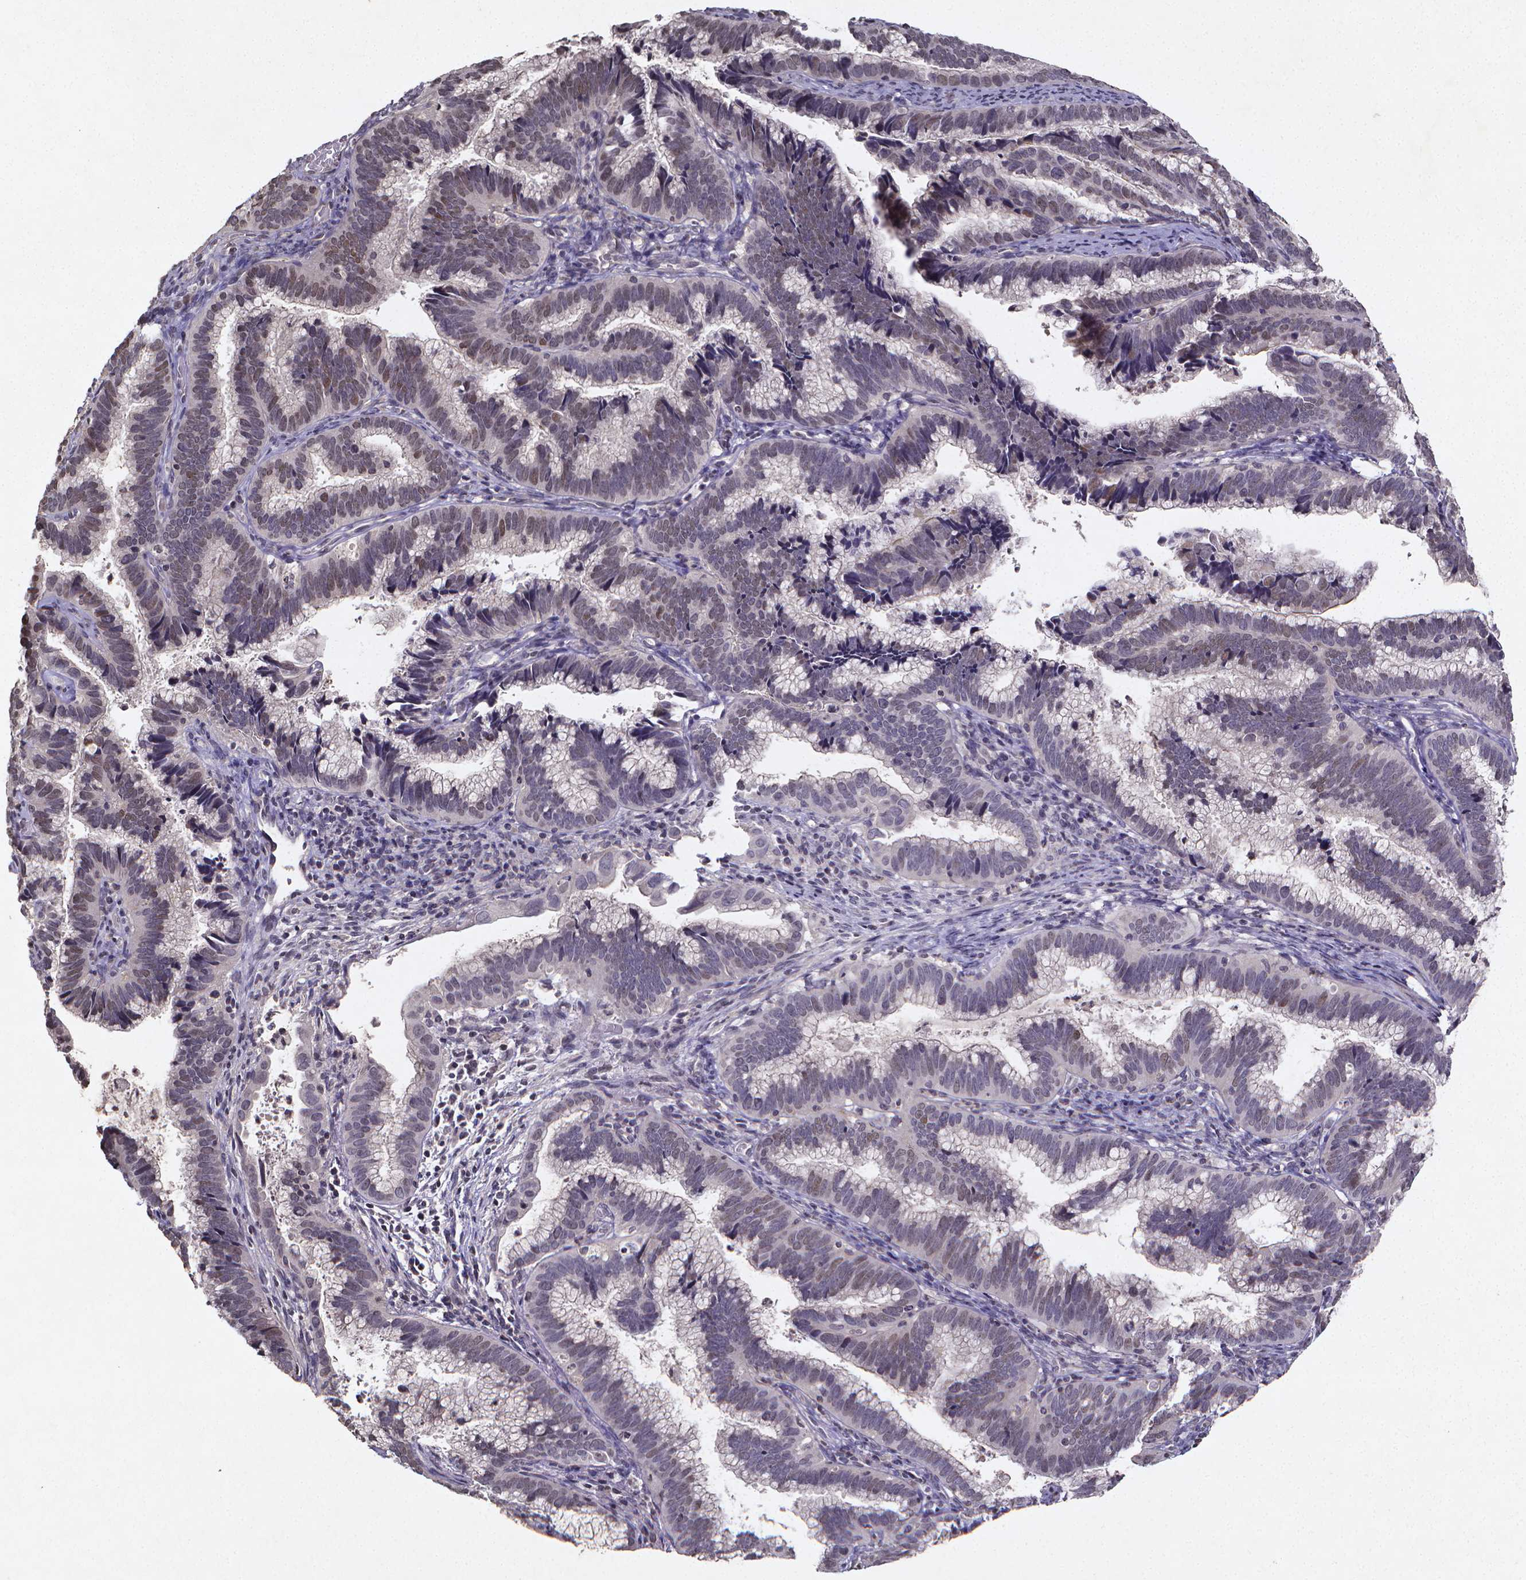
{"staining": {"intensity": "negative", "quantity": "none", "location": "none"}, "tissue": "cervical cancer", "cell_type": "Tumor cells", "image_type": "cancer", "snomed": [{"axis": "morphology", "description": "Adenocarcinoma, NOS"}, {"axis": "topography", "description": "Cervix"}], "caption": "The photomicrograph reveals no staining of tumor cells in cervical adenocarcinoma. (DAB IHC with hematoxylin counter stain).", "gene": "TP73", "patient": {"sex": "female", "age": 61}}